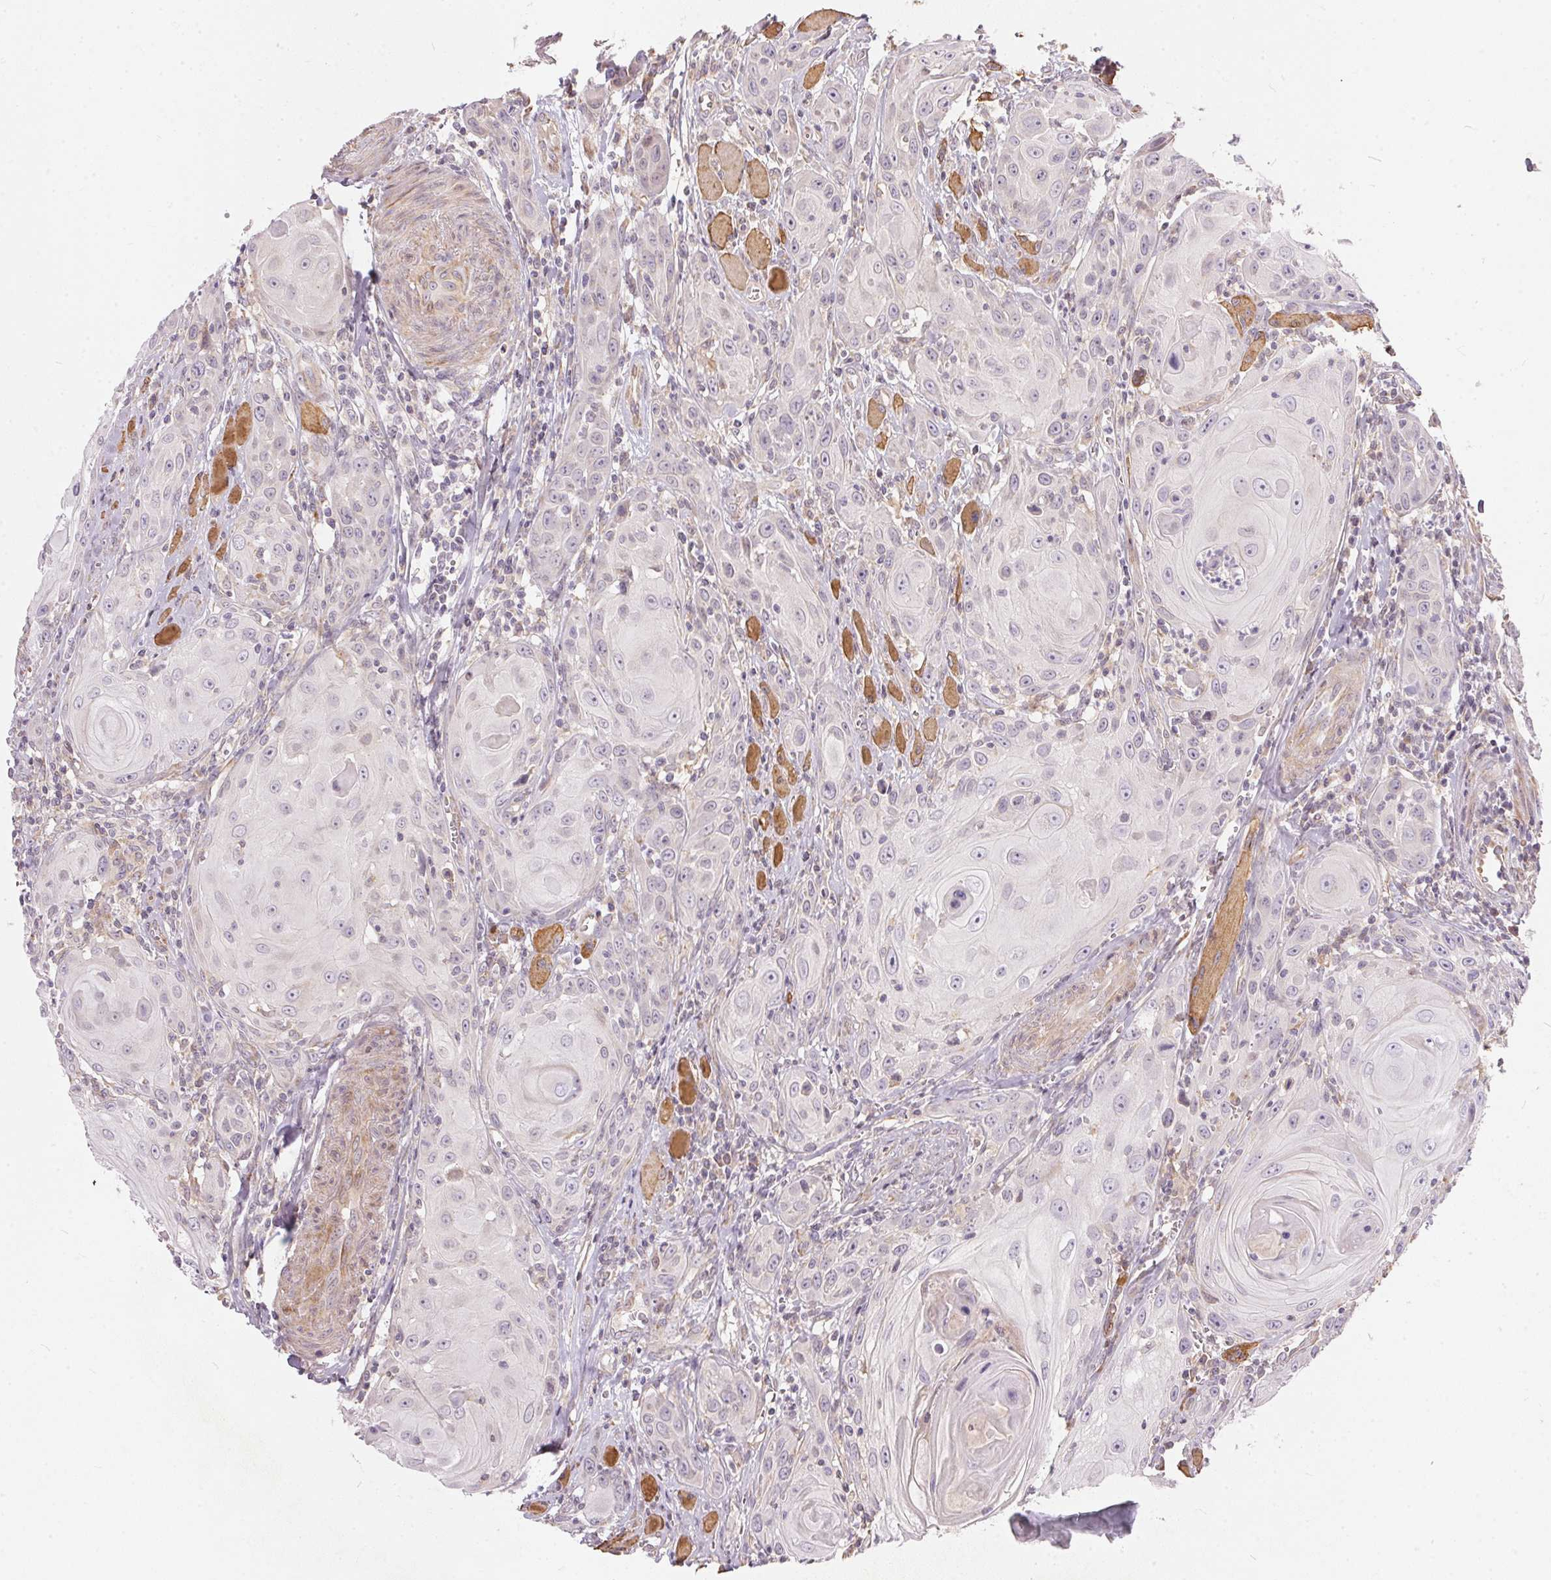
{"staining": {"intensity": "negative", "quantity": "none", "location": "none"}, "tissue": "head and neck cancer", "cell_type": "Tumor cells", "image_type": "cancer", "snomed": [{"axis": "morphology", "description": "Squamous cell carcinoma, NOS"}, {"axis": "topography", "description": "Head-Neck"}], "caption": "Tumor cells are negative for protein expression in human squamous cell carcinoma (head and neck).", "gene": "VWA5B2", "patient": {"sex": "female", "age": 80}}